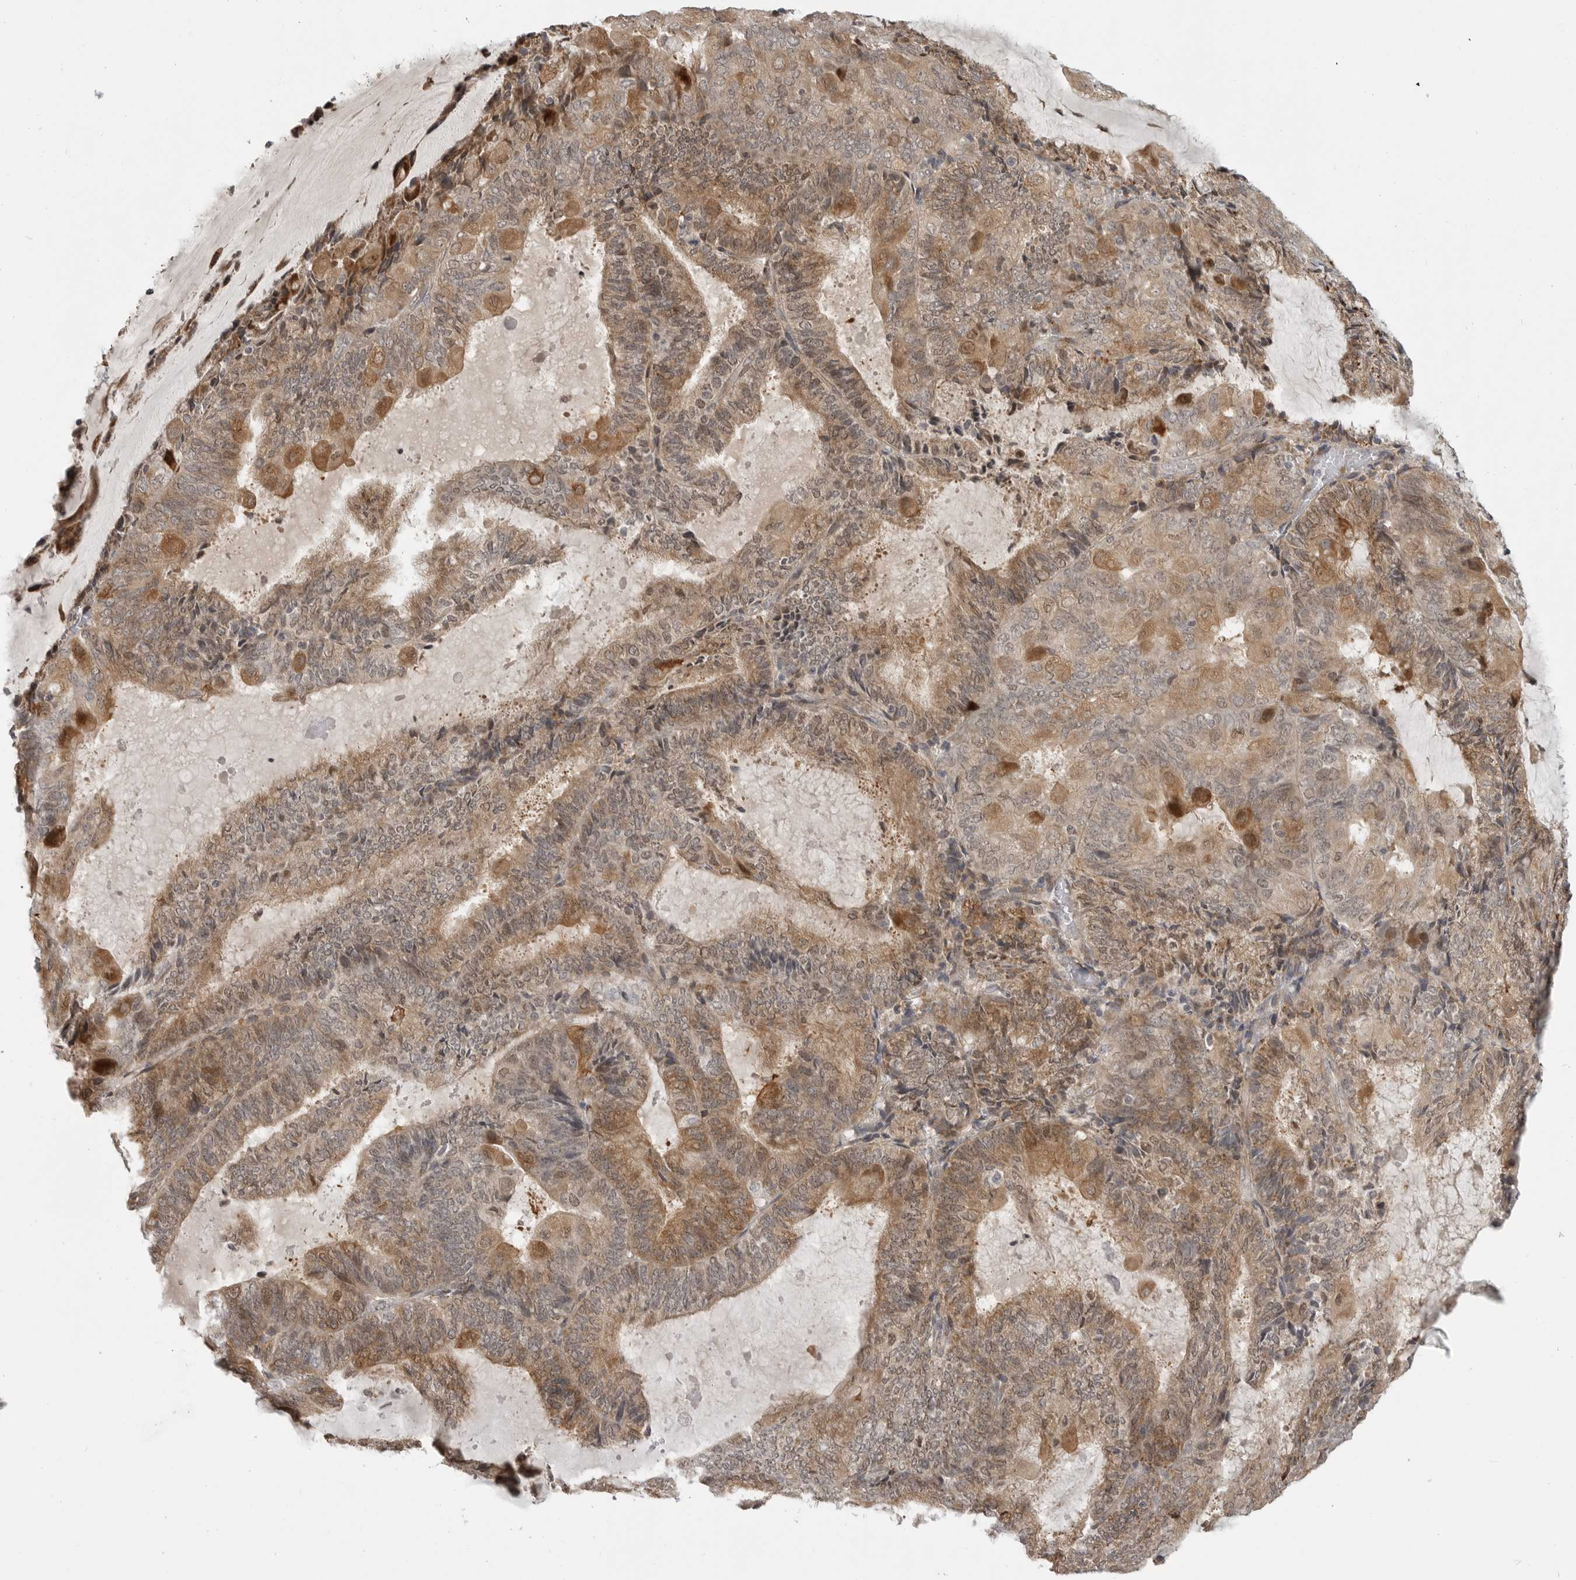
{"staining": {"intensity": "moderate", "quantity": ">75%", "location": "cytoplasmic/membranous"}, "tissue": "endometrial cancer", "cell_type": "Tumor cells", "image_type": "cancer", "snomed": [{"axis": "morphology", "description": "Adenocarcinoma, NOS"}, {"axis": "topography", "description": "Endometrium"}], "caption": "Immunohistochemistry of human endometrial cancer (adenocarcinoma) demonstrates medium levels of moderate cytoplasmic/membranous positivity in about >75% of tumor cells.", "gene": "CEP295NL", "patient": {"sex": "female", "age": 81}}